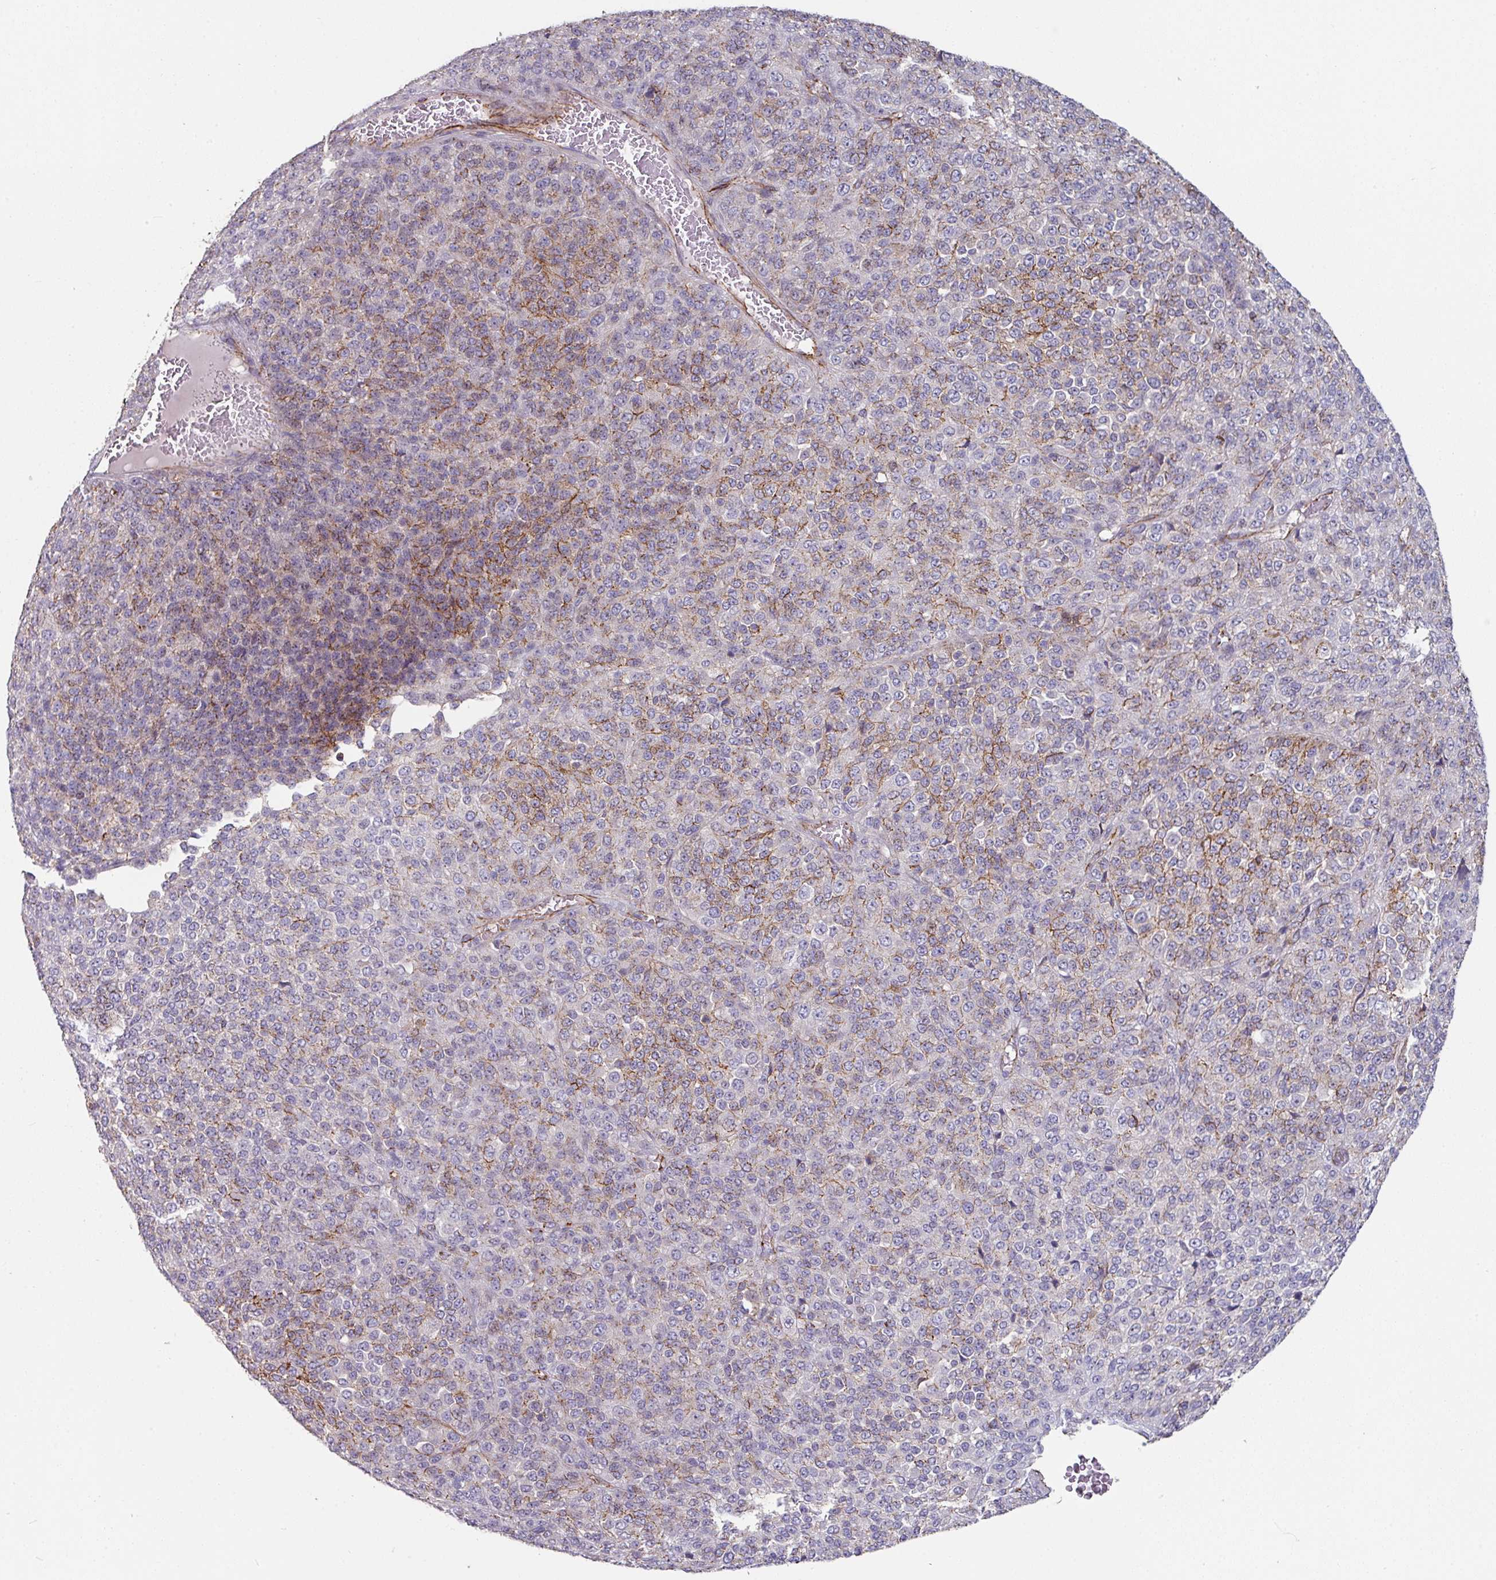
{"staining": {"intensity": "moderate", "quantity": "25%-75%", "location": "cytoplasmic/membranous"}, "tissue": "melanoma", "cell_type": "Tumor cells", "image_type": "cancer", "snomed": [{"axis": "morphology", "description": "Malignant melanoma, Metastatic site"}, {"axis": "topography", "description": "Brain"}], "caption": "A brown stain labels moderate cytoplasmic/membranous expression of a protein in human malignant melanoma (metastatic site) tumor cells. (DAB (3,3'-diaminobenzidine) IHC, brown staining for protein, blue staining for nuclei).", "gene": "JUP", "patient": {"sex": "female", "age": 56}}